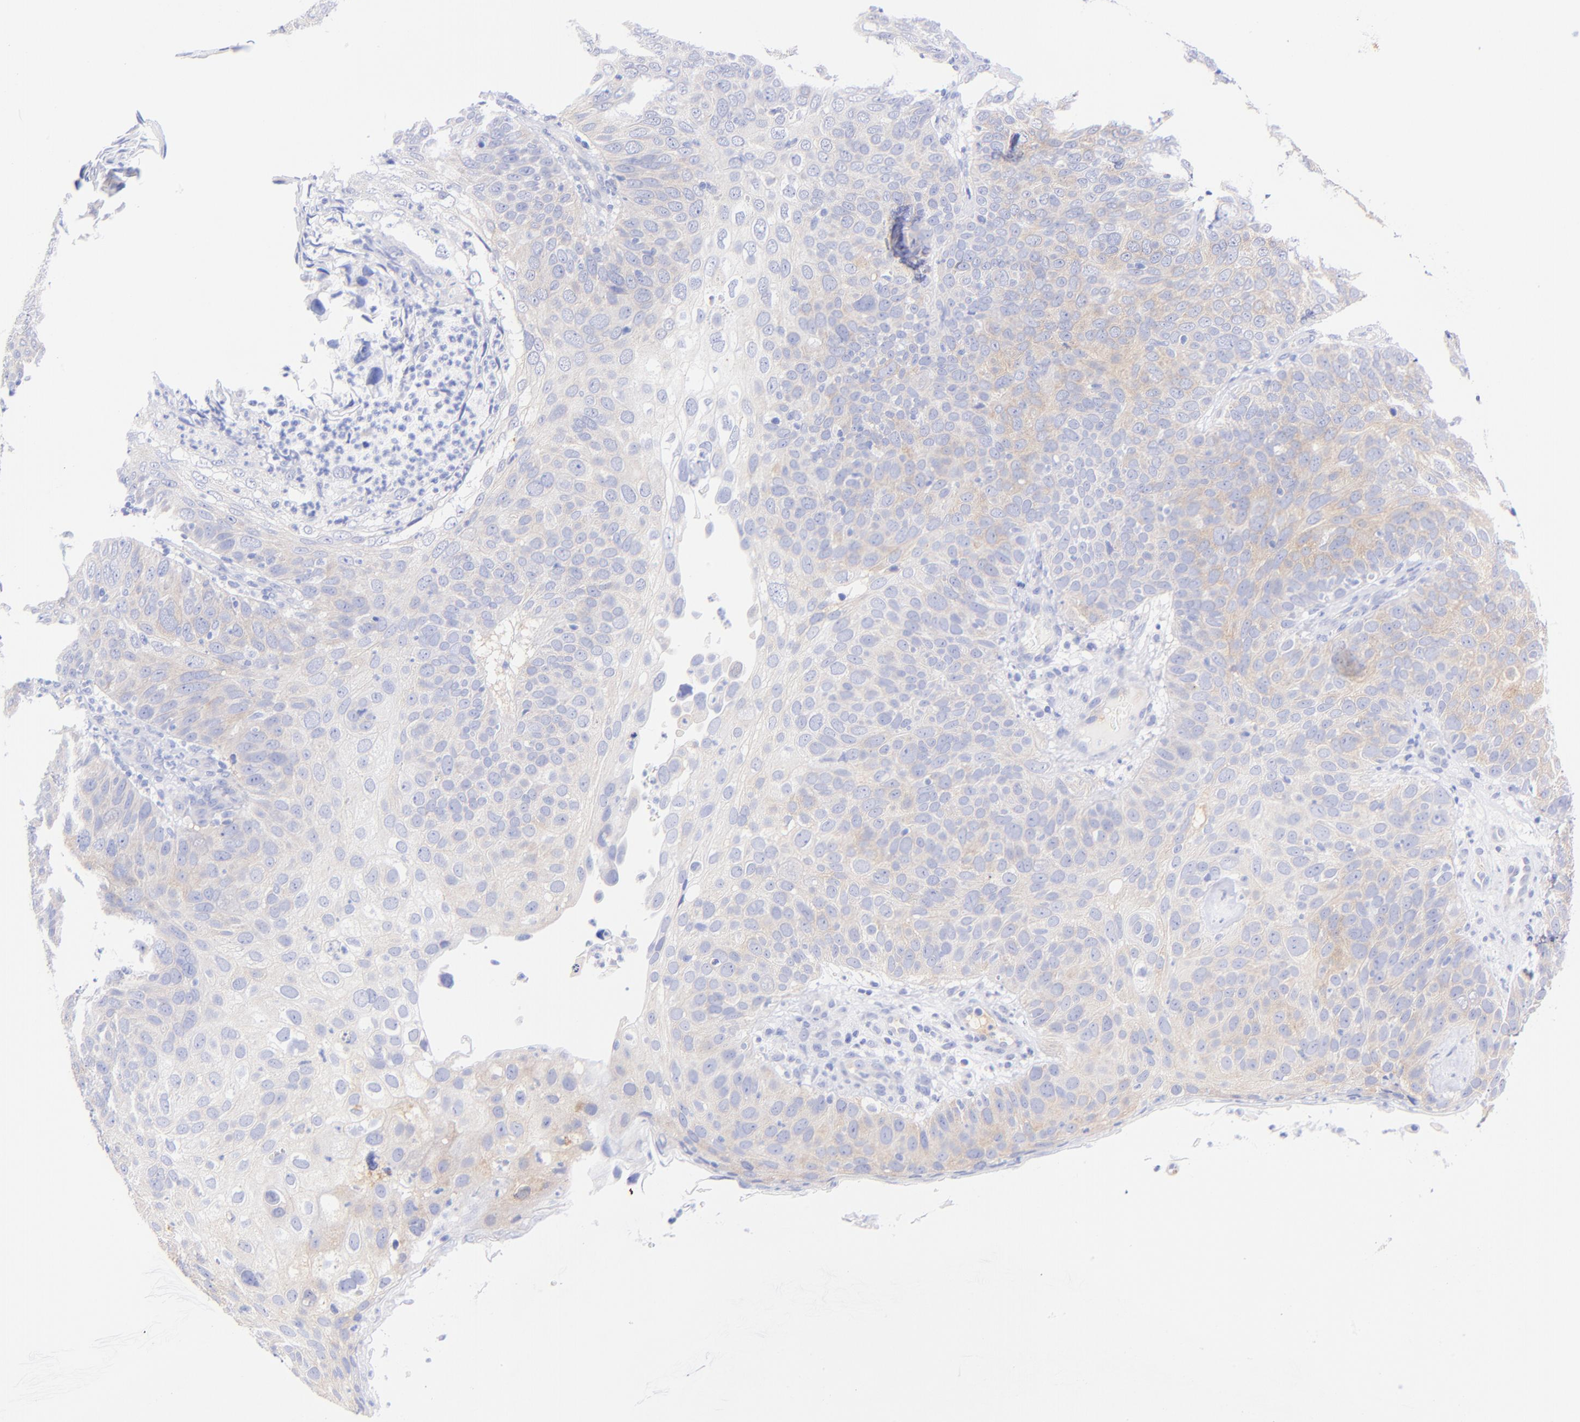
{"staining": {"intensity": "weak", "quantity": "25%-75%", "location": "cytoplasmic/membranous"}, "tissue": "skin cancer", "cell_type": "Tumor cells", "image_type": "cancer", "snomed": [{"axis": "morphology", "description": "Squamous cell carcinoma, NOS"}, {"axis": "topography", "description": "Skin"}], "caption": "The photomicrograph shows a brown stain indicating the presence of a protein in the cytoplasmic/membranous of tumor cells in skin cancer (squamous cell carcinoma).", "gene": "GPHN", "patient": {"sex": "male", "age": 87}}